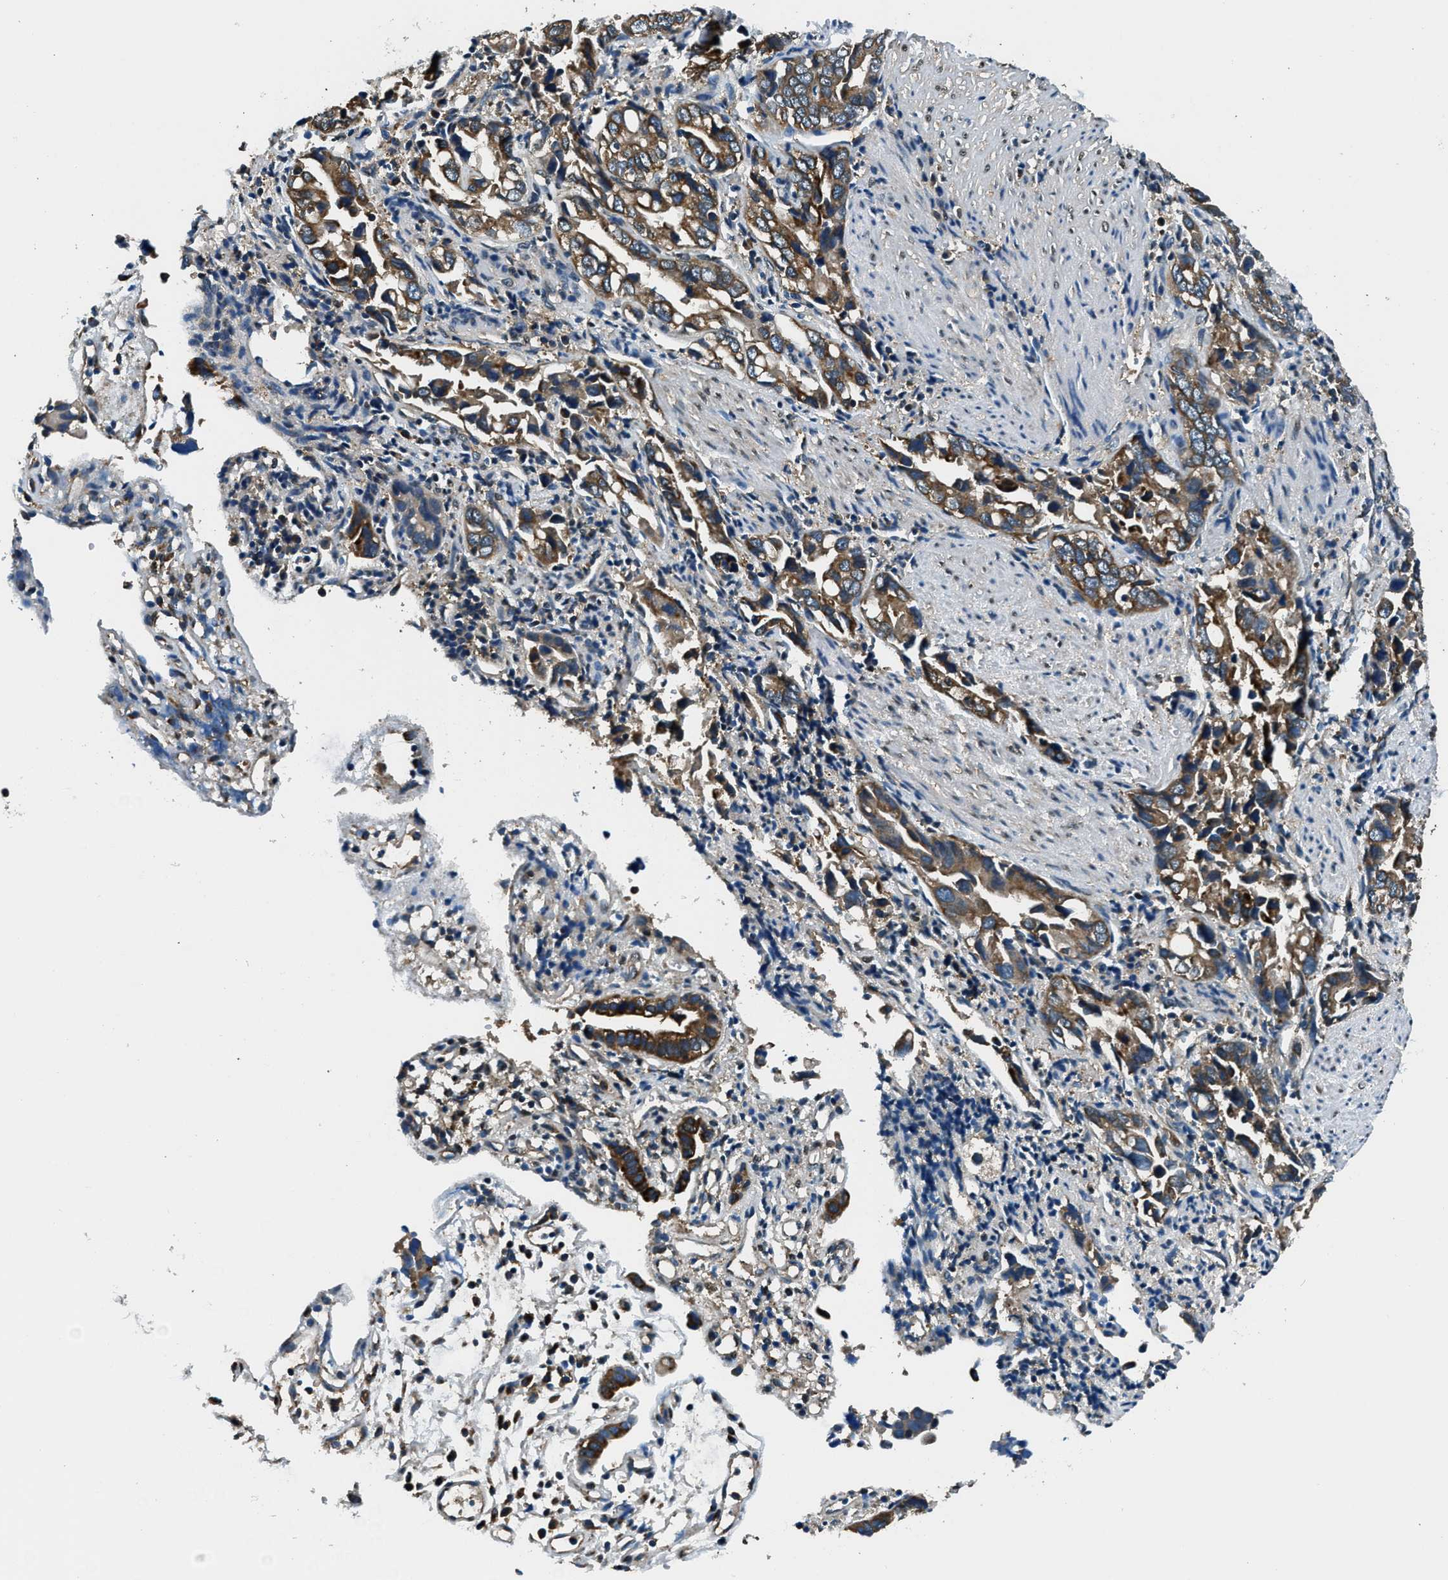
{"staining": {"intensity": "moderate", "quantity": ">75%", "location": "cytoplasmic/membranous"}, "tissue": "liver cancer", "cell_type": "Tumor cells", "image_type": "cancer", "snomed": [{"axis": "morphology", "description": "Cholangiocarcinoma"}, {"axis": "topography", "description": "Liver"}], "caption": "This is an image of immunohistochemistry staining of liver cancer (cholangiocarcinoma), which shows moderate staining in the cytoplasmic/membranous of tumor cells.", "gene": "ARFGAP2", "patient": {"sex": "female", "age": 79}}